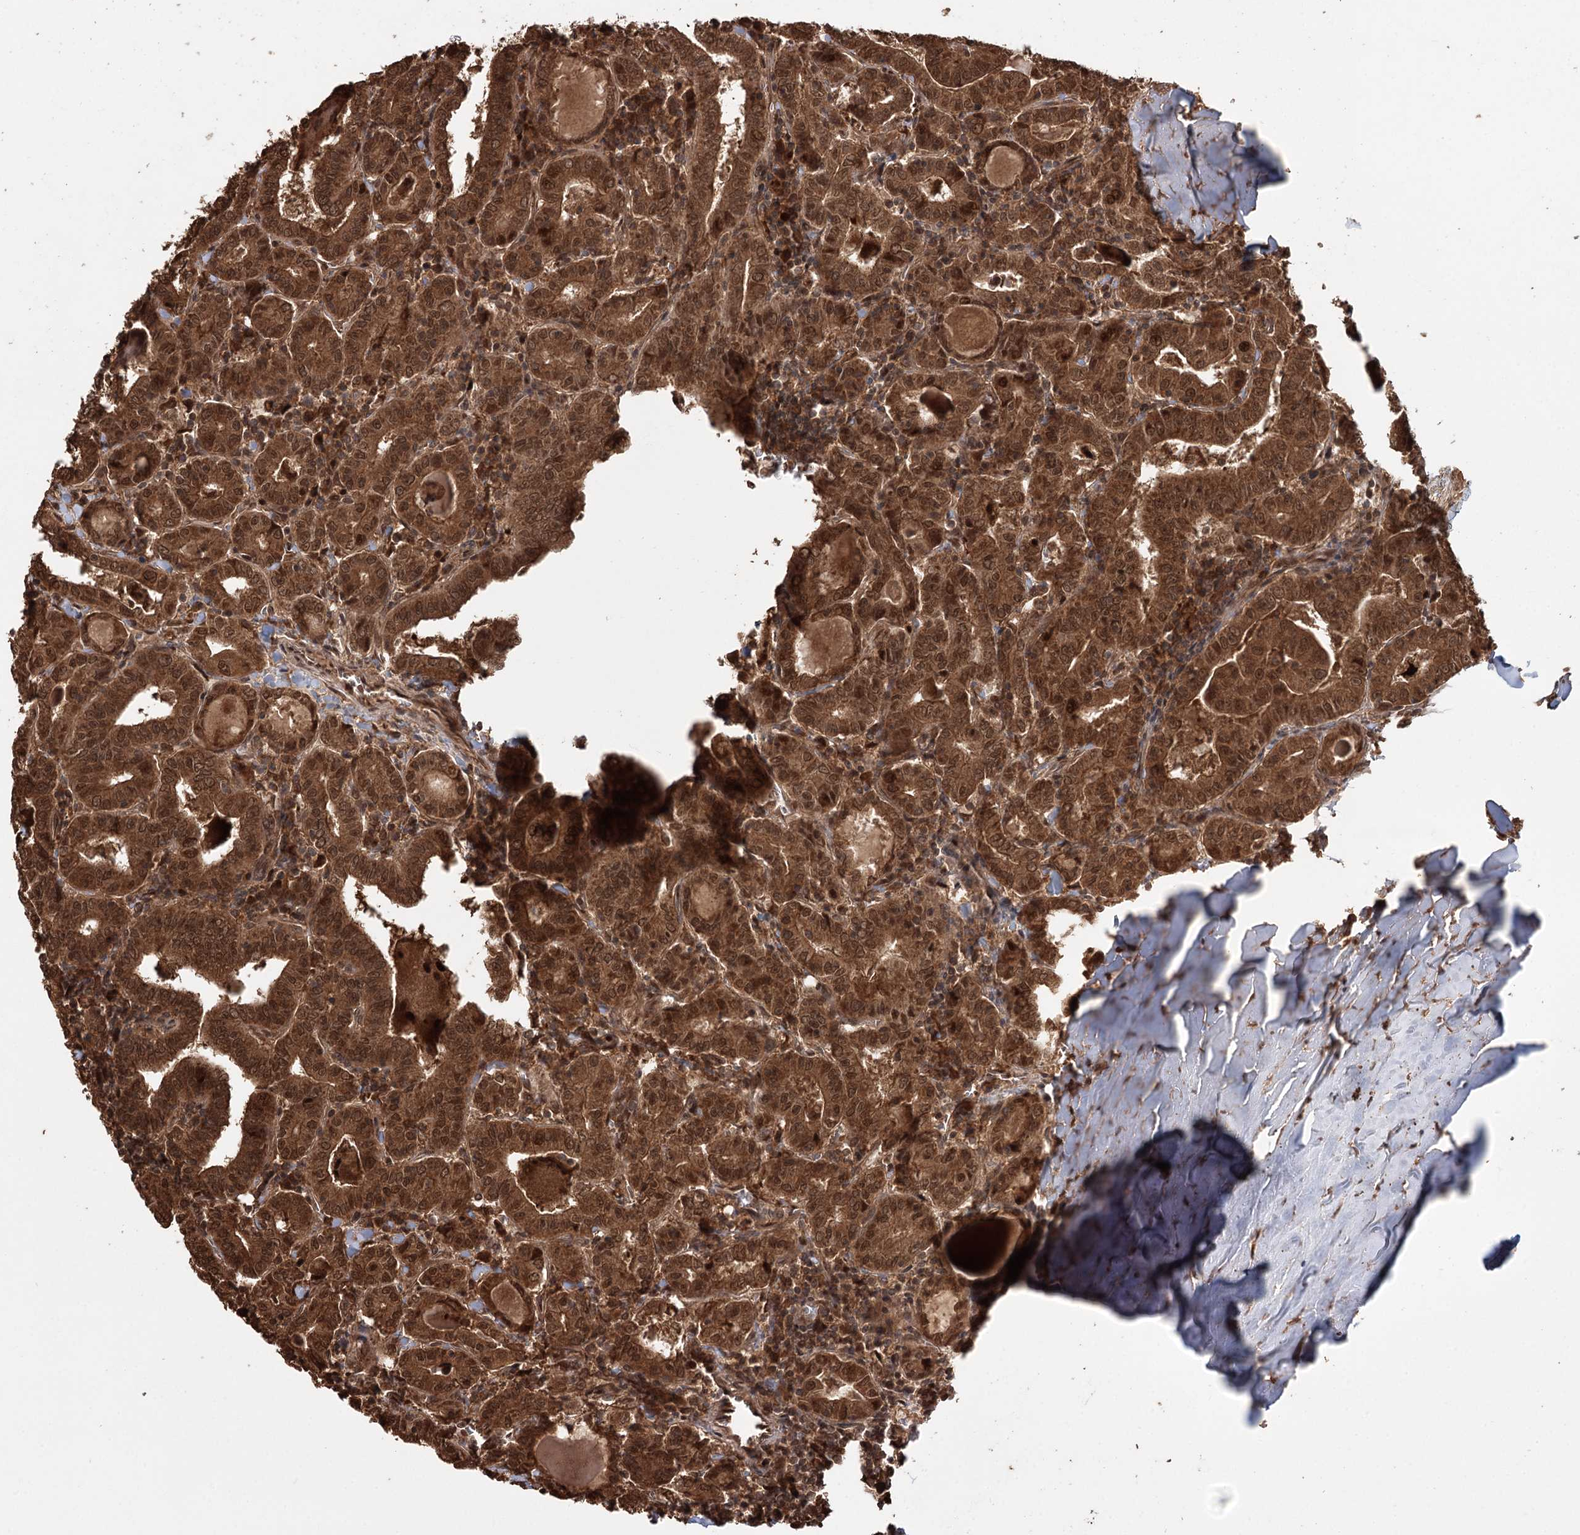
{"staining": {"intensity": "strong", "quantity": ">75%", "location": "cytoplasmic/membranous,nuclear"}, "tissue": "thyroid cancer", "cell_type": "Tumor cells", "image_type": "cancer", "snomed": [{"axis": "morphology", "description": "Papillary adenocarcinoma, NOS"}, {"axis": "topography", "description": "Thyroid gland"}], "caption": "Protein staining by immunohistochemistry (IHC) demonstrates strong cytoplasmic/membranous and nuclear positivity in approximately >75% of tumor cells in thyroid papillary adenocarcinoma.", "gene": "N6AMT1", "patient": {"sex": "female", "age": 72}}